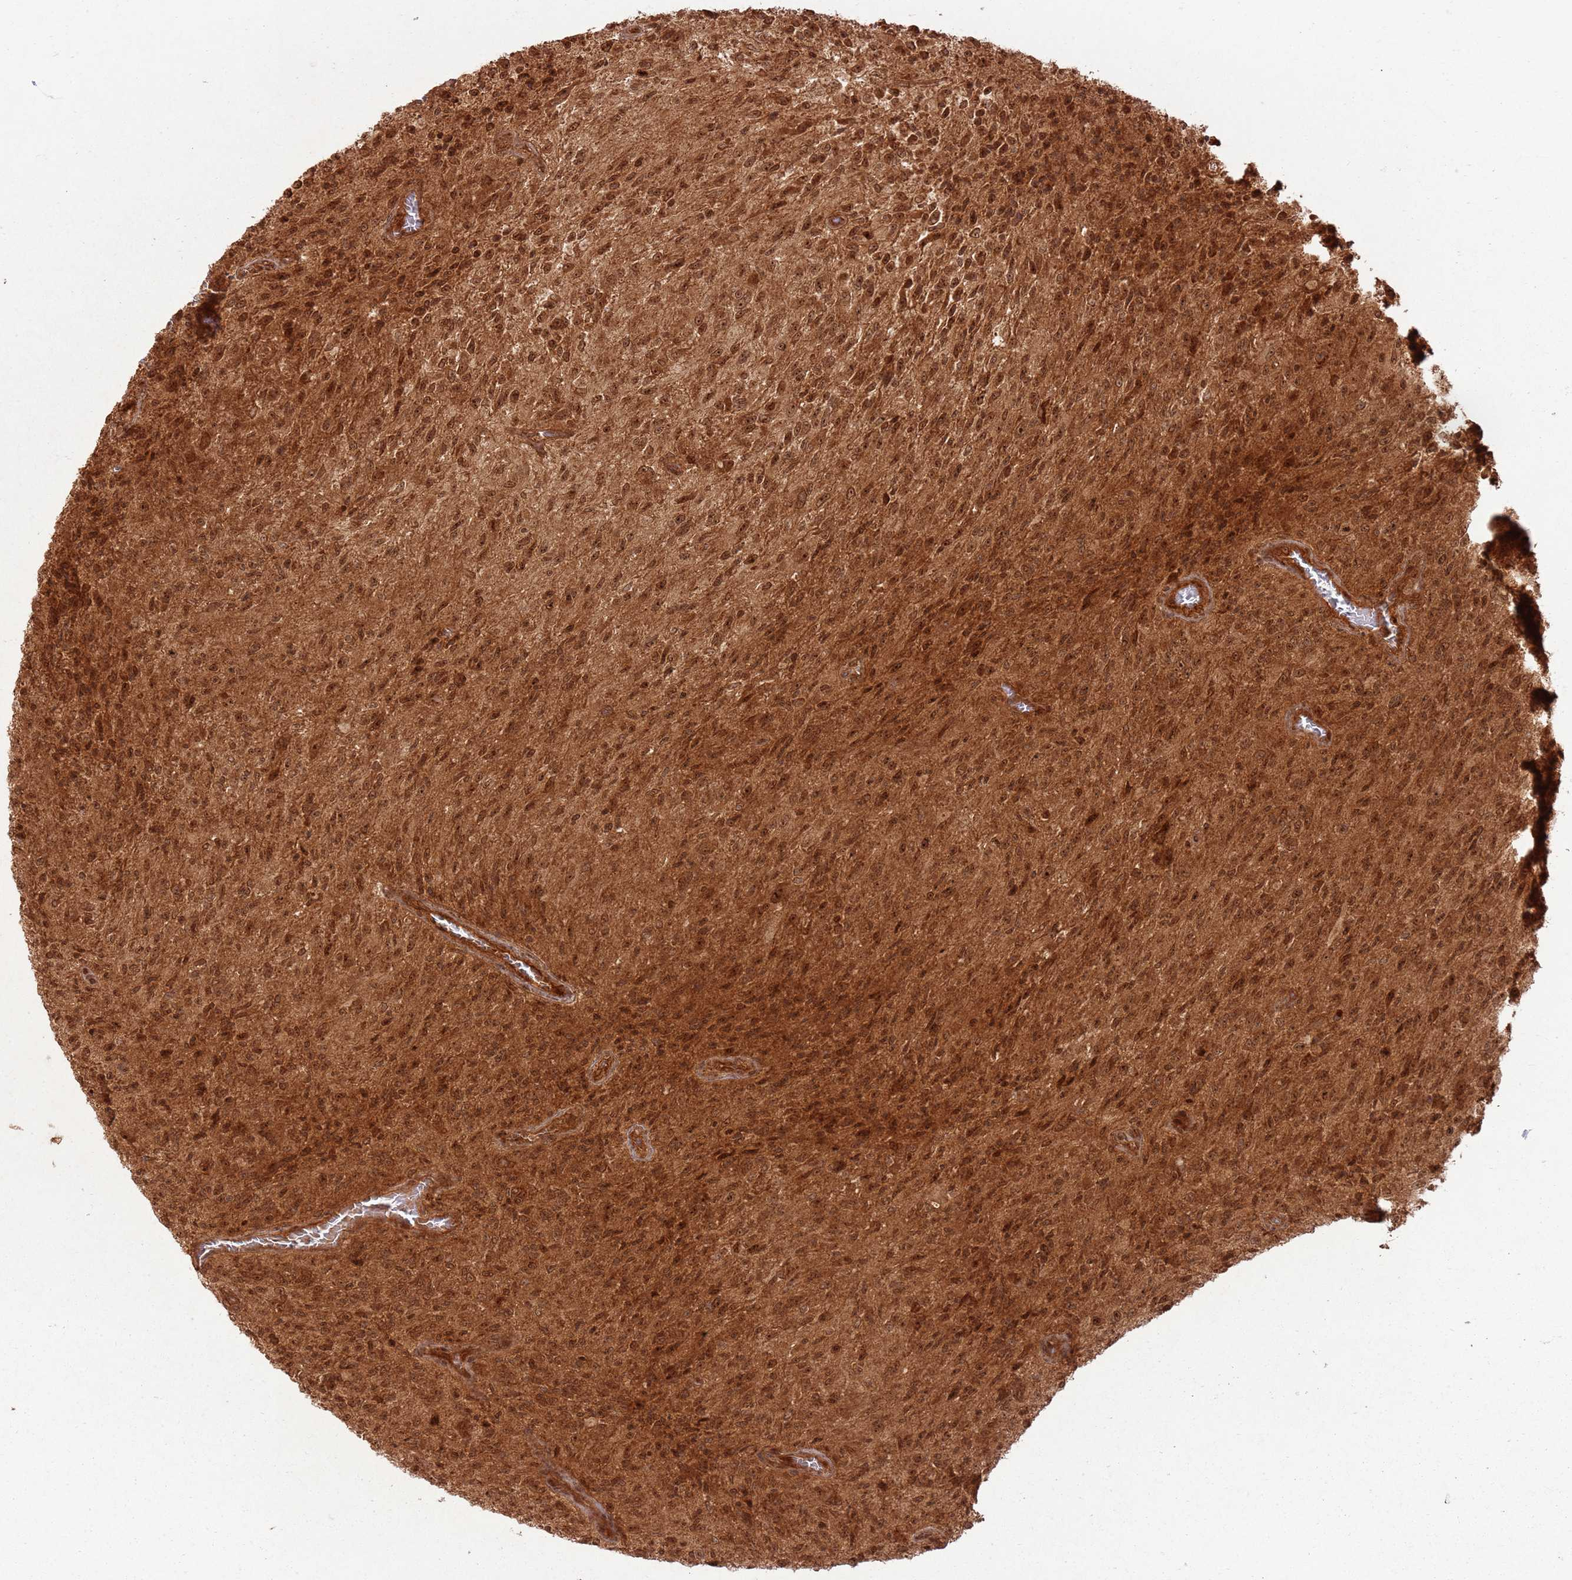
{"staining": {"intensity": "strong", "quantity": ">75%", "location": "cytoplasmic/membranous,nuclear"}, "tissue": "glioma", "cell_type": "Tumor cells", "image_type": "cancer", "snomed": [{"axis": "morphology", "description": "Normal tissue, NOS"}, {"axis": "morphology", "description": "Glioma, malignant, High grade"}, {"axis": "topography", "description": "Cerebral cortex"}], "caption": "IHC of high-grade glioma (malignant) demonstrates high levels of strong cytoplasmic/membranous and nuclear positivity in approximately >75% of tumor cells. The protein of interest is shown in brown color, while the nuclei are stained blue.", "gene": "TBC1D13", "patient": {"sex": "male", "age": 56}}